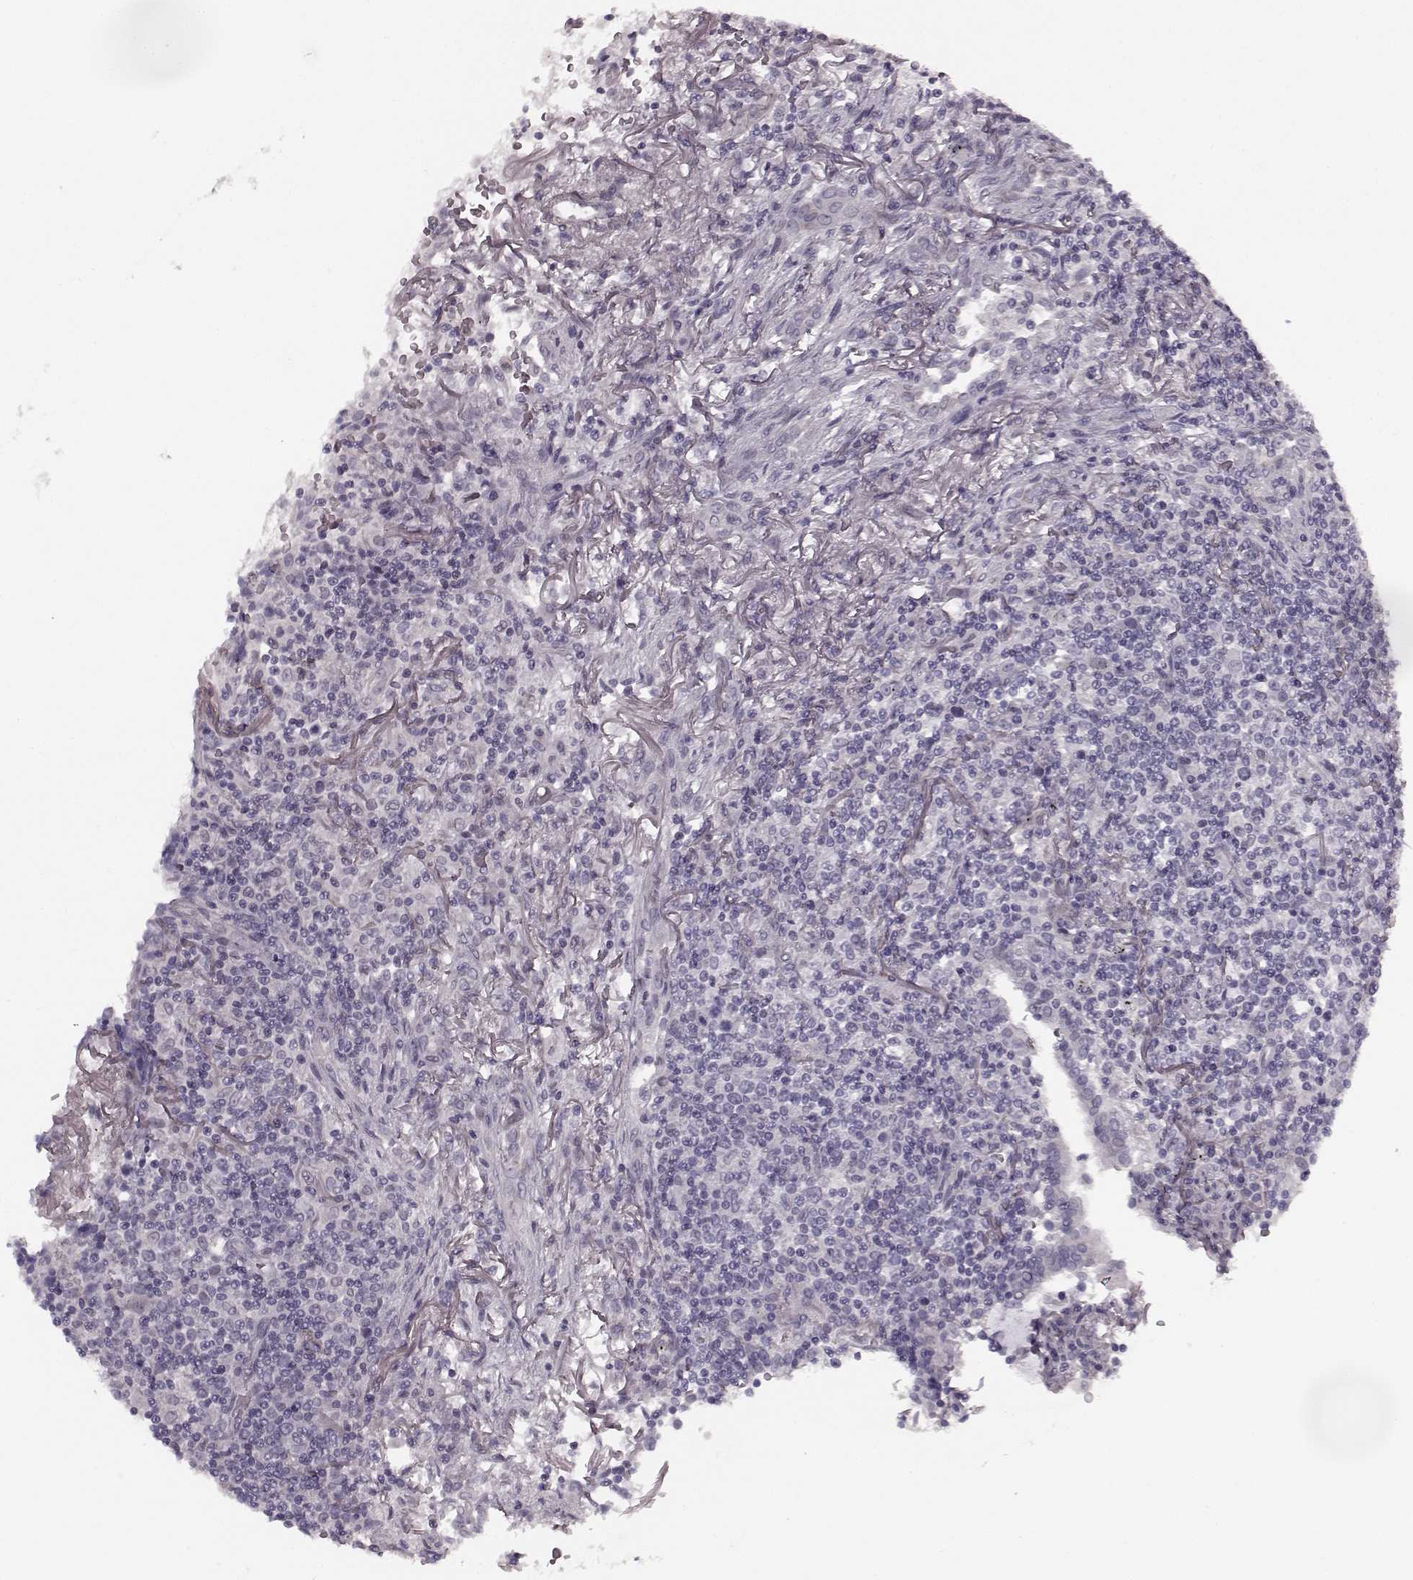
{"staining": {"intensity": "negative", "quantity": "none", "location": "none"}, "tissue": "lymphoma", "cell_type": "Tumor cells", "image_type": "cancer", "snomed": [{"axis": "morphology", "description": "Malignant lymphoma, non-Hodgkin's type, High grade"}, {"axis": "topography", "description": "Lung"}], "caption": "Immunohistochemistry of human lymphoma exhibits no staining in tumor cells.", "gene": "SEMG2", "patient": {"sex": "male", "age": 79}}